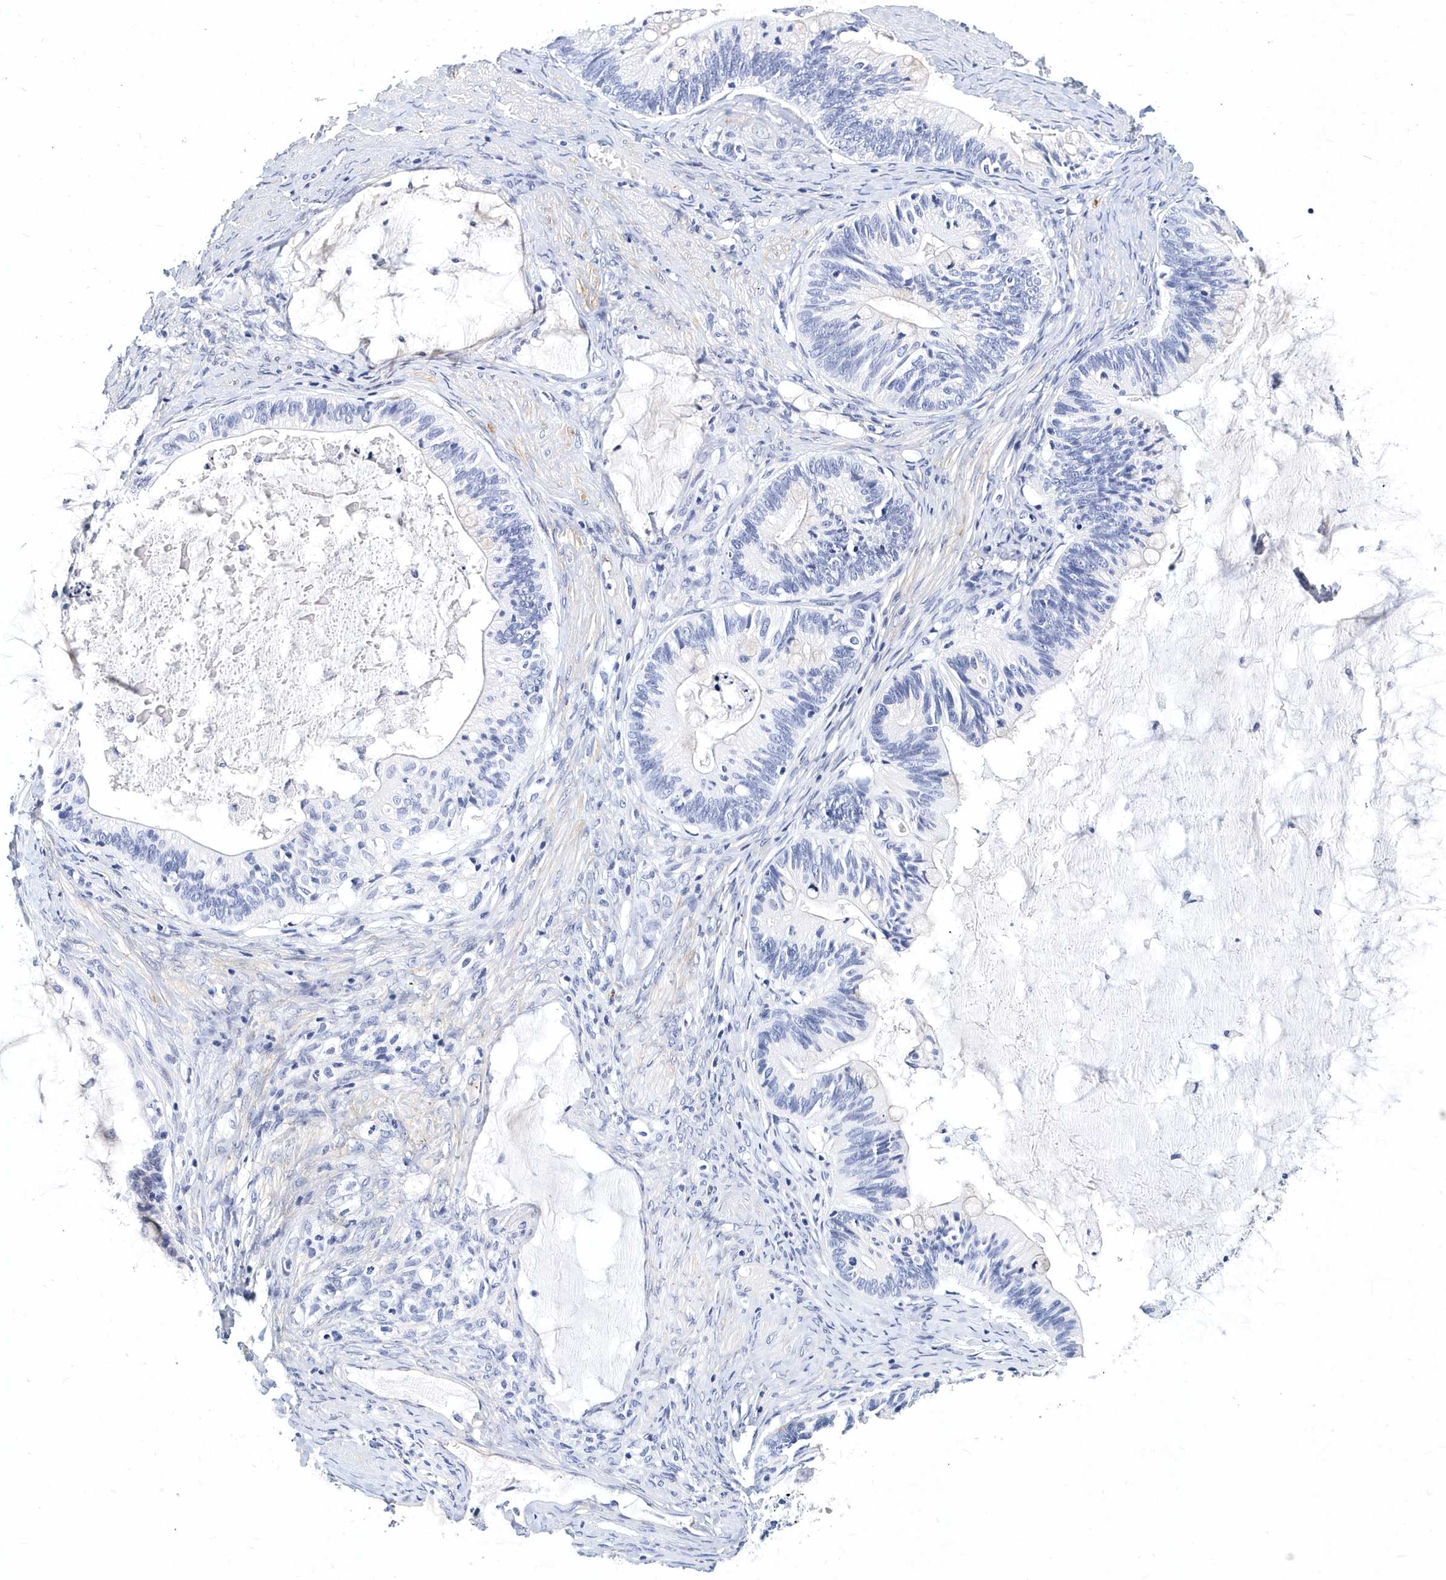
{"staining": {"intensity": "negative", "quantity": "none", "location": "none"}, "tissue": "ovarian cancer", "cell_type": "Tumor cells", "image_type": "cancer", "snomed": [{"axis": "morphology", "description": "Cystadenocarcinoma, mucinous, NOS"}, {"axis": "topography", "description": "Ovary"}], "caption": "Ovarian cancer stained for a protein using IHC exhibits no expression tumor cells.", "gene": "ITGA2B", "patient": {"sex": "female", "age": 61}}